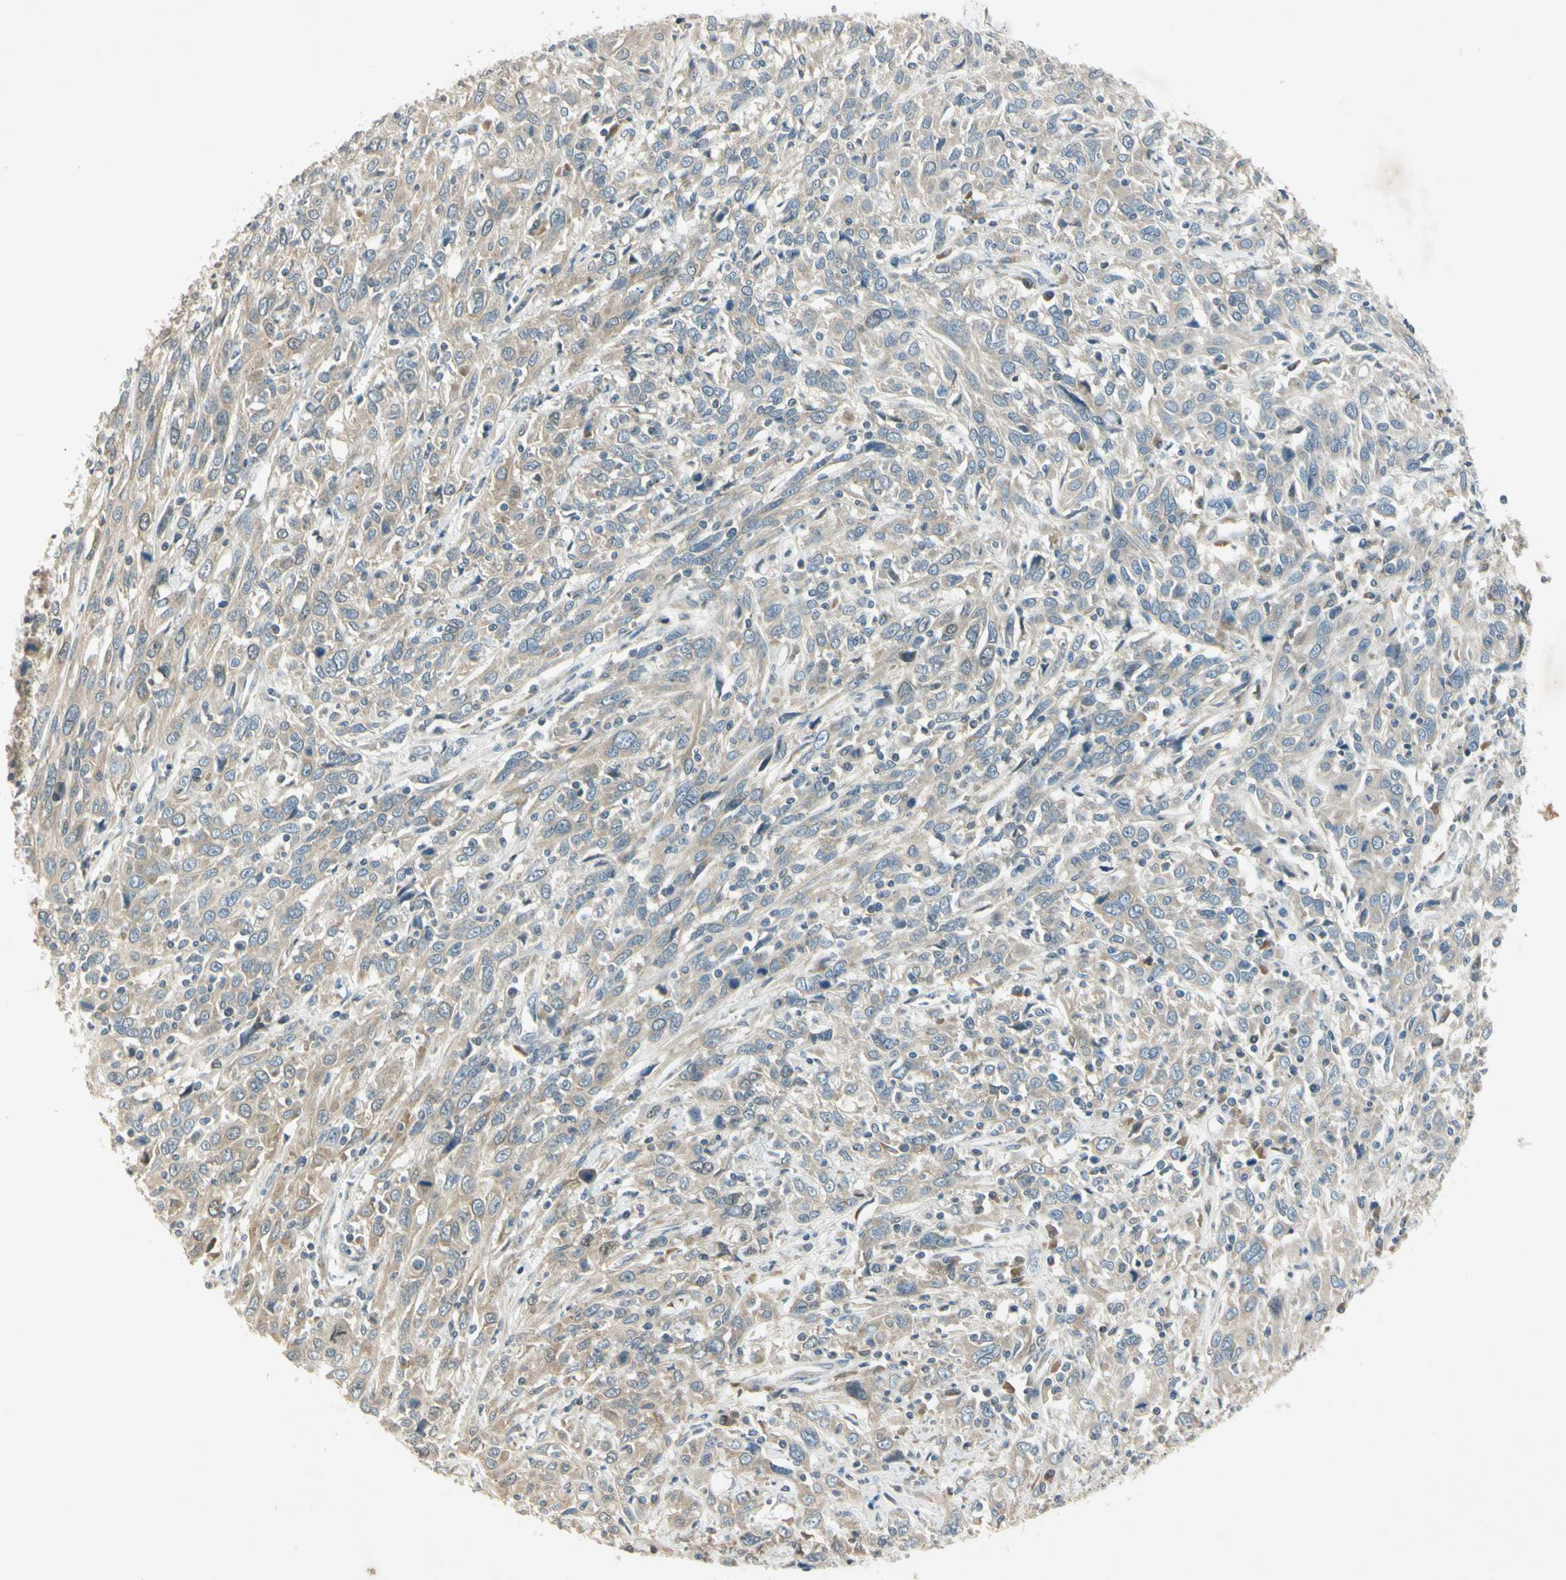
{"staining": {"intensity": "moderate", "quantity": ">75%", "location": "cytoplasmic/membranous"}, "tissue": "cervical cancer", "cell_type": "Tumor cells", "image_type": "cancer", "snomed": [{"axis": "morphology", "description": "Squamous cell carcinoma, NOS"}, {"axis": "topography", "description": "Cervix"}], "caption": "Immunohistochemical staining of cervical cancer (squamous cell carcinoma) demonstrates moderate cytoplasmic/membranous protein positivity in approximately >75% of tumor cells. (DAB = brown stain, brightfield microscopy at high magnification).", "gene": "RPS6KB2", "patient": {"sex": "female", "age": 46}}